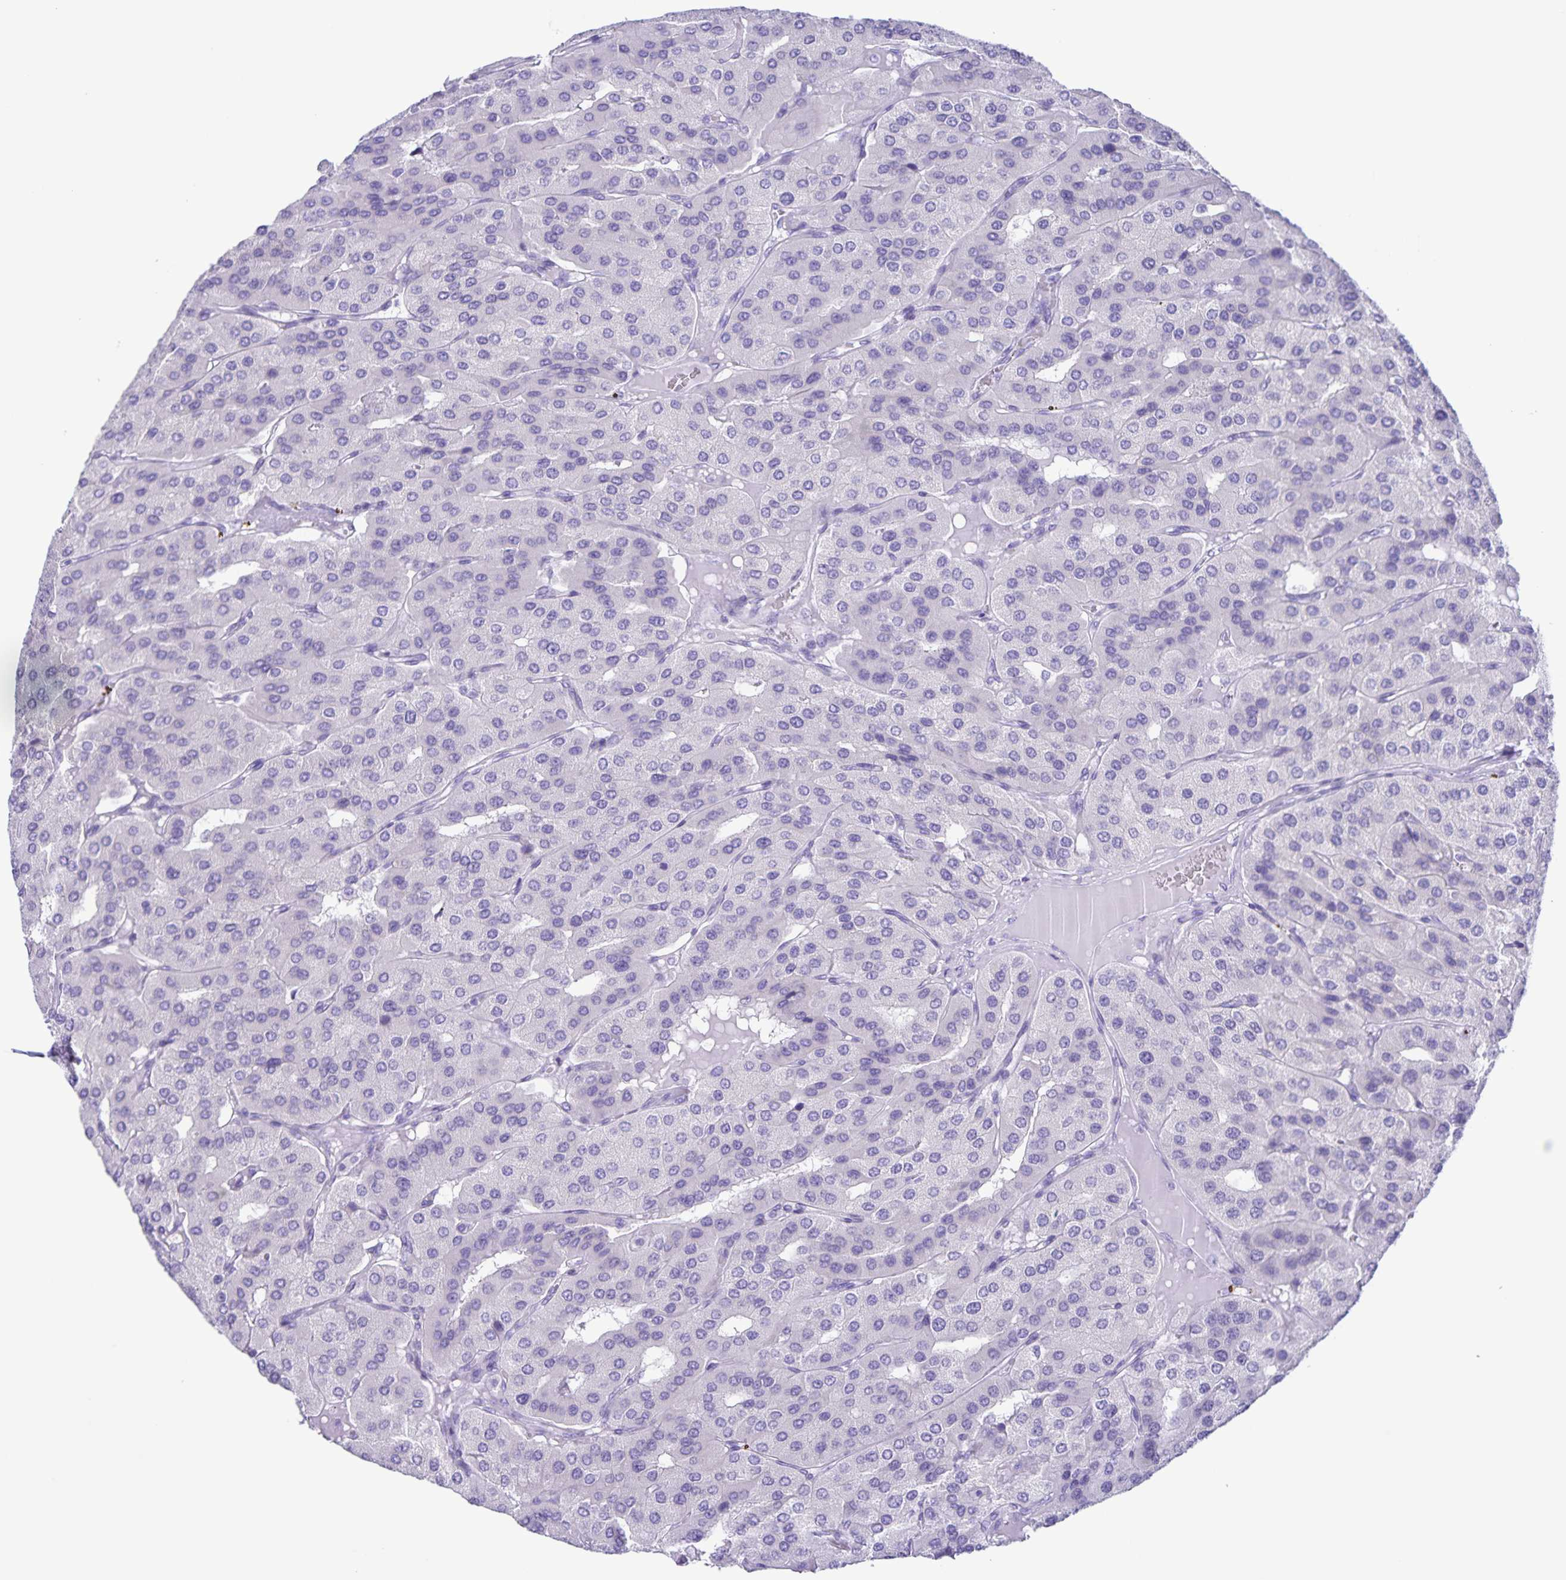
{"staining": {"intensity": "negative", "quantity": "none", "location": "none"}, "tissue": "parathyroid gland", "cell_type": "Glandular cells", "image_type": "normal", "snomed": [{"axis": "morphology", "description": "Normal tissue, NOS"}, {"axis": "morphology", "description": "Adenoma, NOS"}, {"axis": "topography", "description": "Parathyroid gland"}], "caption": "Glandular cells are negative for protein expression in normal human parathyroid gland. The staining was performed using DAB (3,3'-diaminobenzidine) to visualize the protein expression in brown, while the nuclei were stained in blue with hematoxylin (Magnification: 20x).", "gene": "CAPSL", "patient": {"sex": "female", "age": 86}}